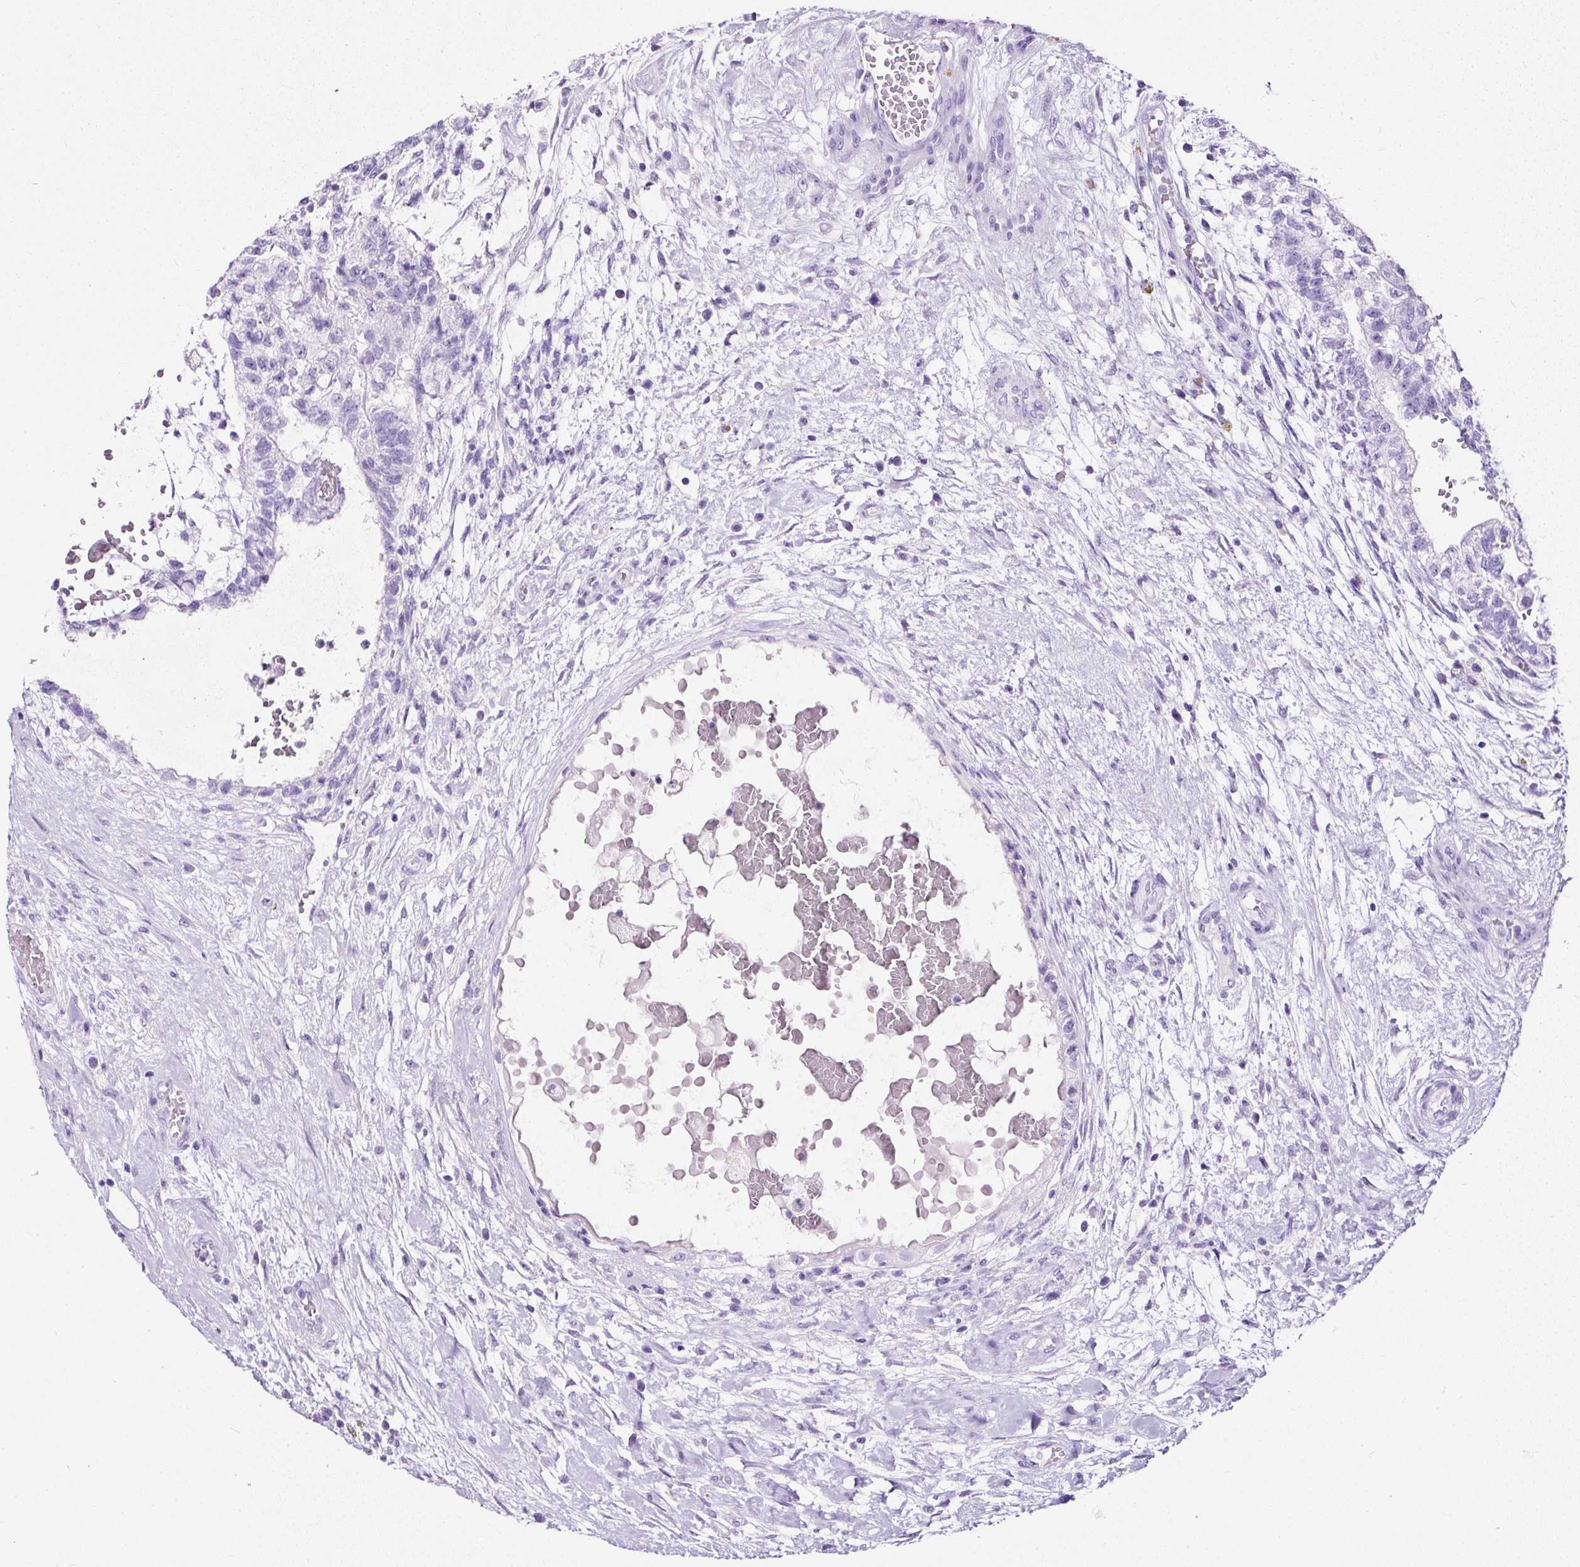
{"staining": {"intensity": "negative", "quantity": "none", "location": "none"}, "tissue": "testis cancer", "cell_type": "Tumor cells", "image_type": "cancer", "snomed": [{"axis": "morphology", "description": "Normal tissue, NOS"}, {"axis": "morphology", "description": "Carcinoma, Embryonal, NOS"}, {"axis": "topography", "description": "Testis"}], "caption": "DAB immunohistochemical staining of embryonal carcinoma (testis) shows no significant positivity in tumor cells.", "gene": "NTS", "patient": {"sex": "male", "age": 32}}